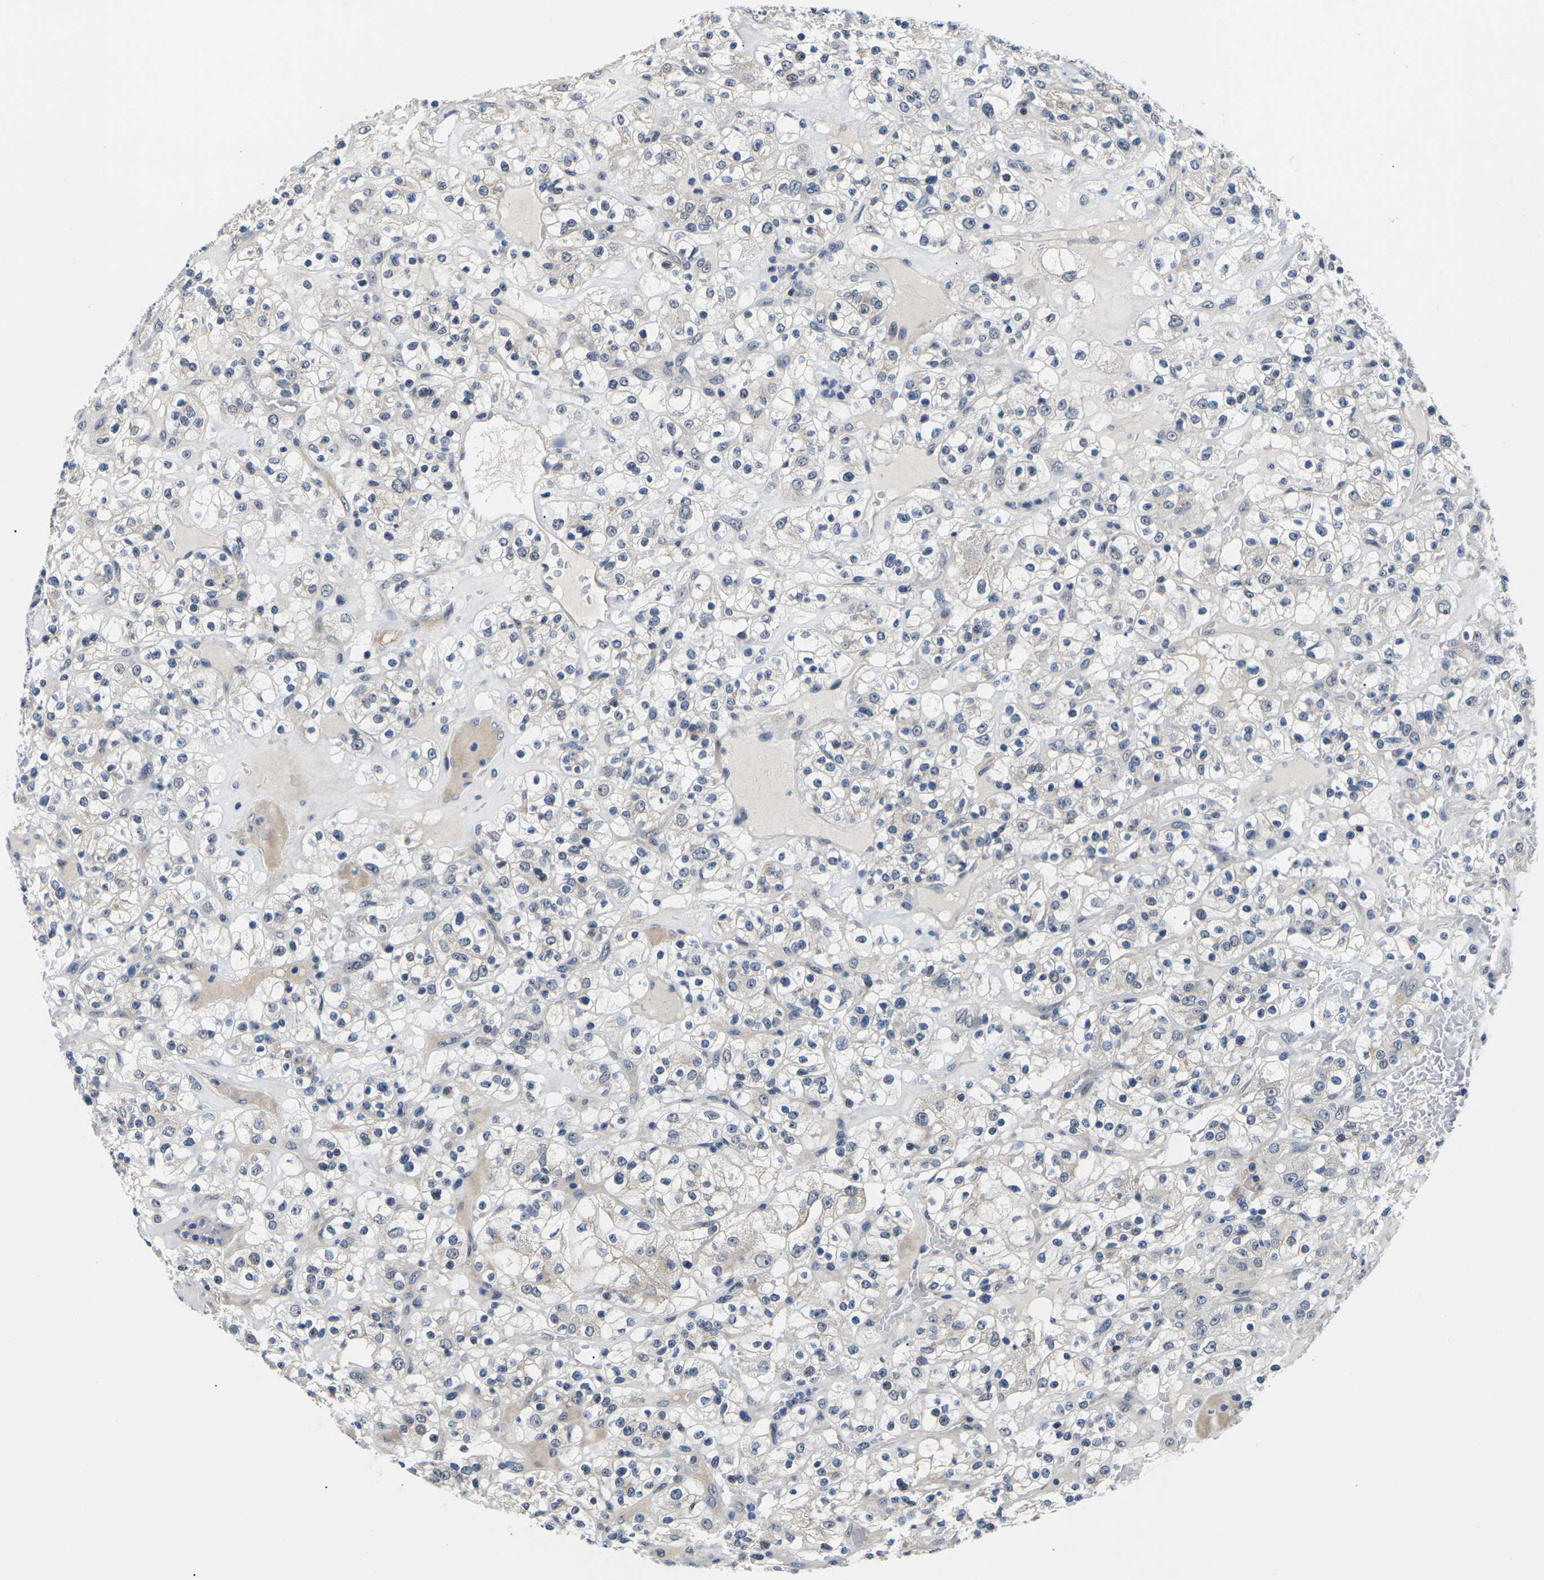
{"staining": {"intensity": "negative", "quantity": "none", "location": "none"}, "tissue": "renal cancer", "cell_type": "Tumor cells", "image_type": "cancer", "snomed": [{"axis": "morphology", "description": "Normal tissue, NOS"}, {"axis": "morphology", "description": "Adenocarcinoma, NOS"}, {"axis": "topography", "description": "Kidney"}], "caption": "Human renal cancer (adenocarcinoma) stained for a protein using immunohistochemistry reveals no expression in tumor cells.", "gene": "ST6GAL2", "patient": {"sex": "female", "age": 72}}